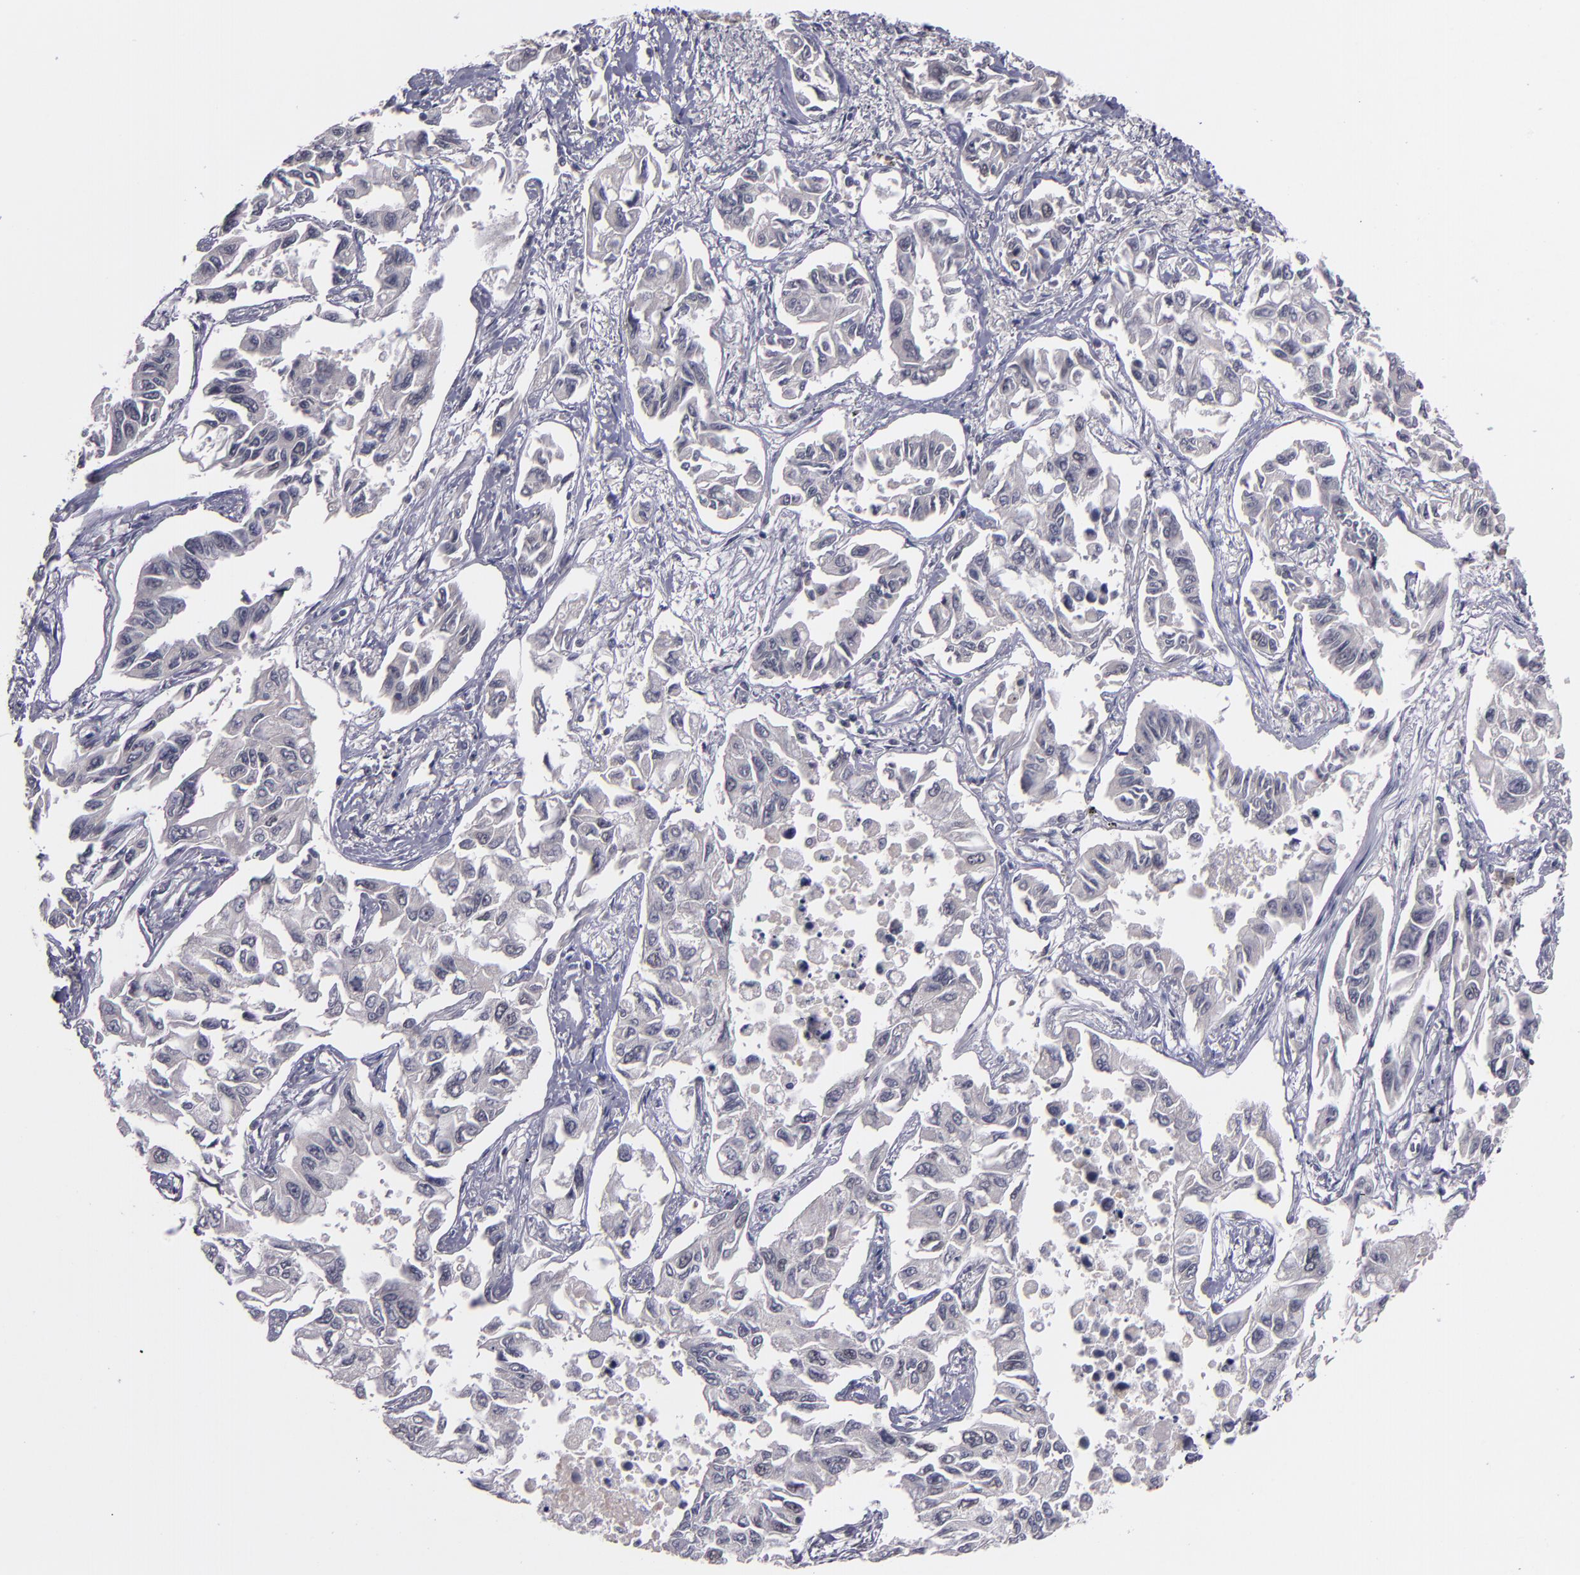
{"staining": {"intensity": "moderate", "quantity": "<25%", "location": "nuclear"}, "tissue": "lung cancer", "cell_type": "Tumor cells", "image_type": "cancer", "snomed": [{"axis": "morphology", "description": "Adenocarcinoma, NOS"}, {"axis": "topography", "description": "Lung"}], "caption": "Adenocarcinoma (lung) tissue exhibits moderate nuclear staining in approximately <25% of tumor cells, visualized by immunohistochemistry.", "gene": "CDC7", "patient": {"sex": "male", "age": 64}}